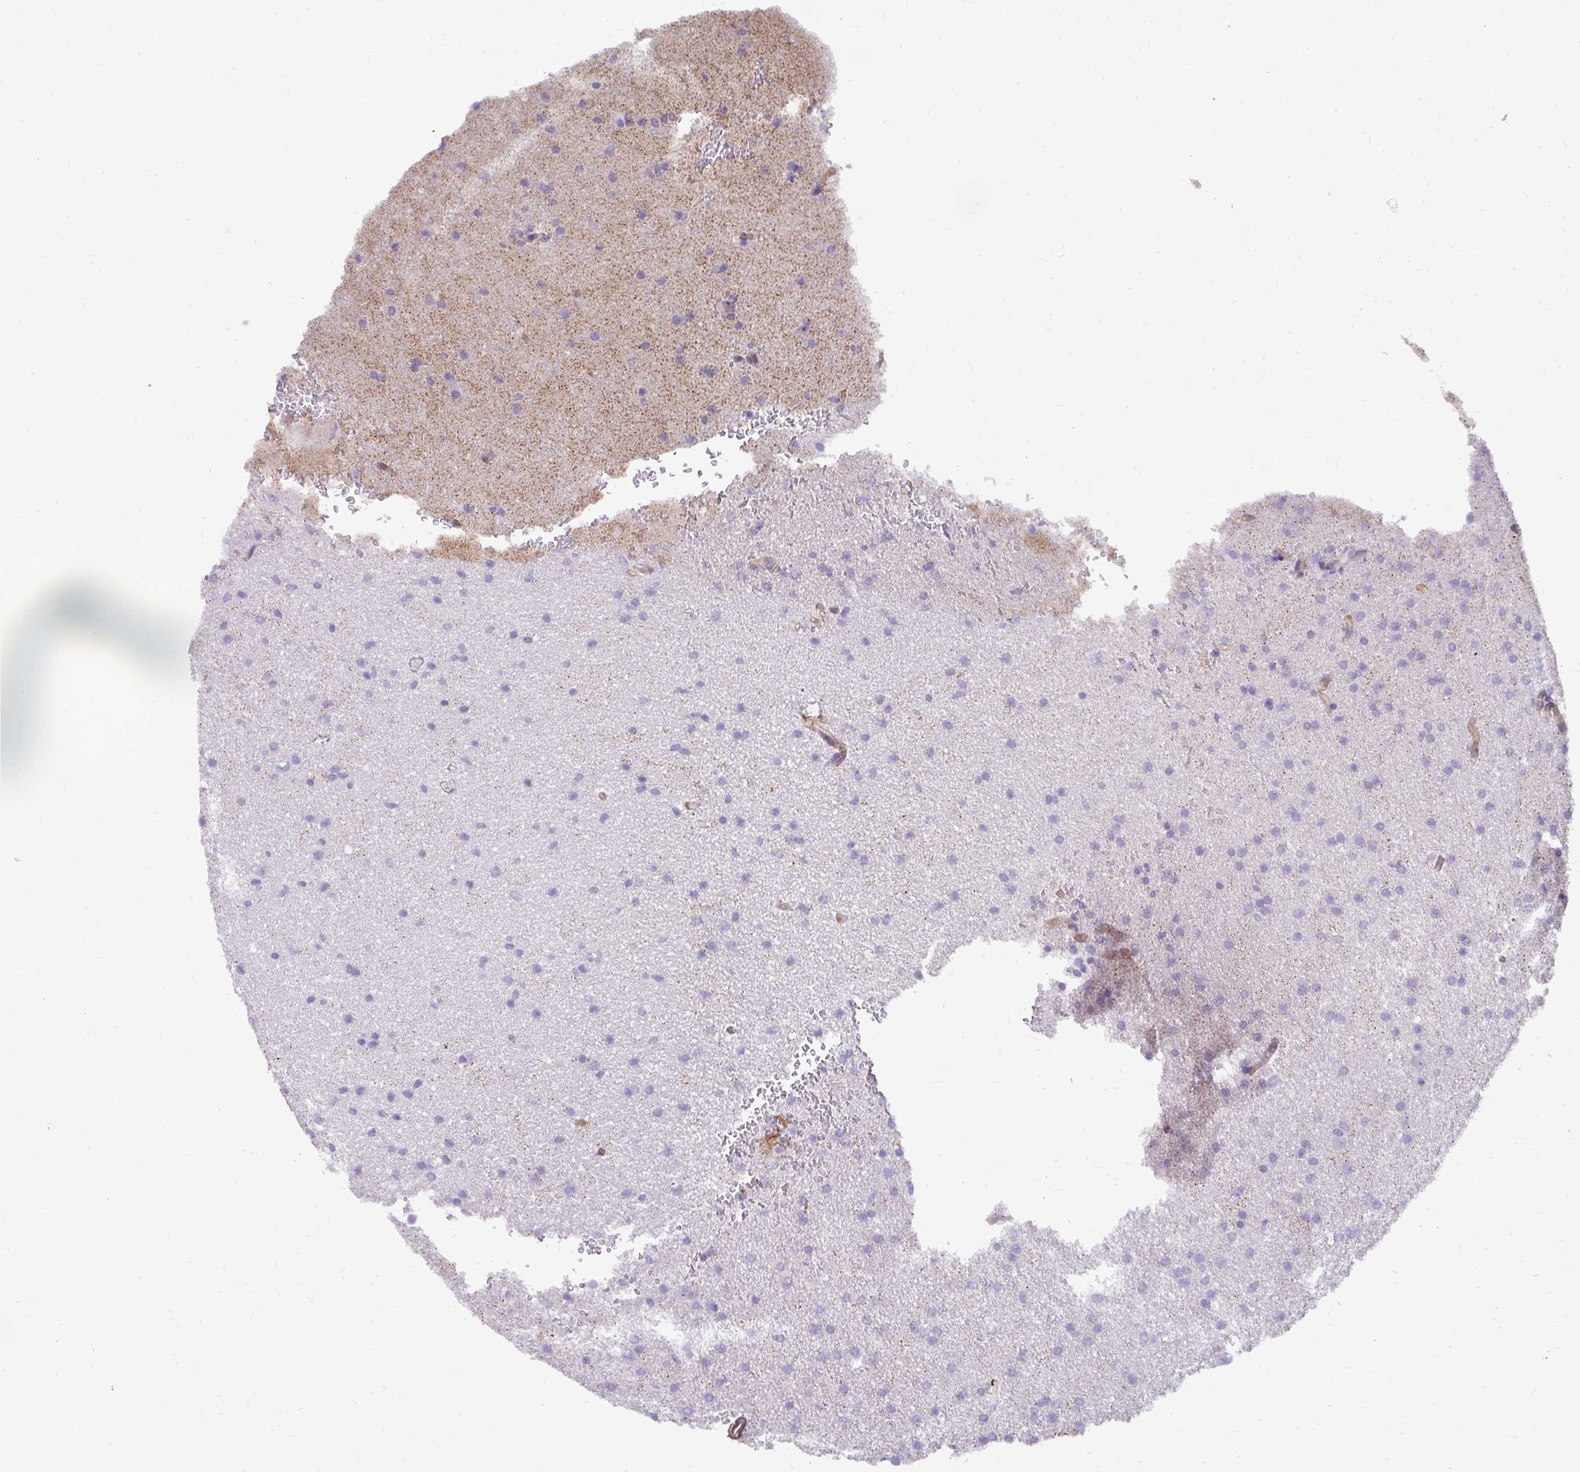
{"staining": {"intensity": "negative", "quantity": "none", "location": "none"}, "tissue": "glioma", "cell_type": "Tumor cells", "image_type": "cancer", "snomed": [{"axis": "morphology", "description": "Glioma, malignant, Low grade"}, {"axis": "topography", "description": "Brain"}], "caption": "Human glioma stained for a protein using IHC displays no staining in tumor cells.", "gene": "MUS81", "patient": {"sex": "female", "age": 34}}